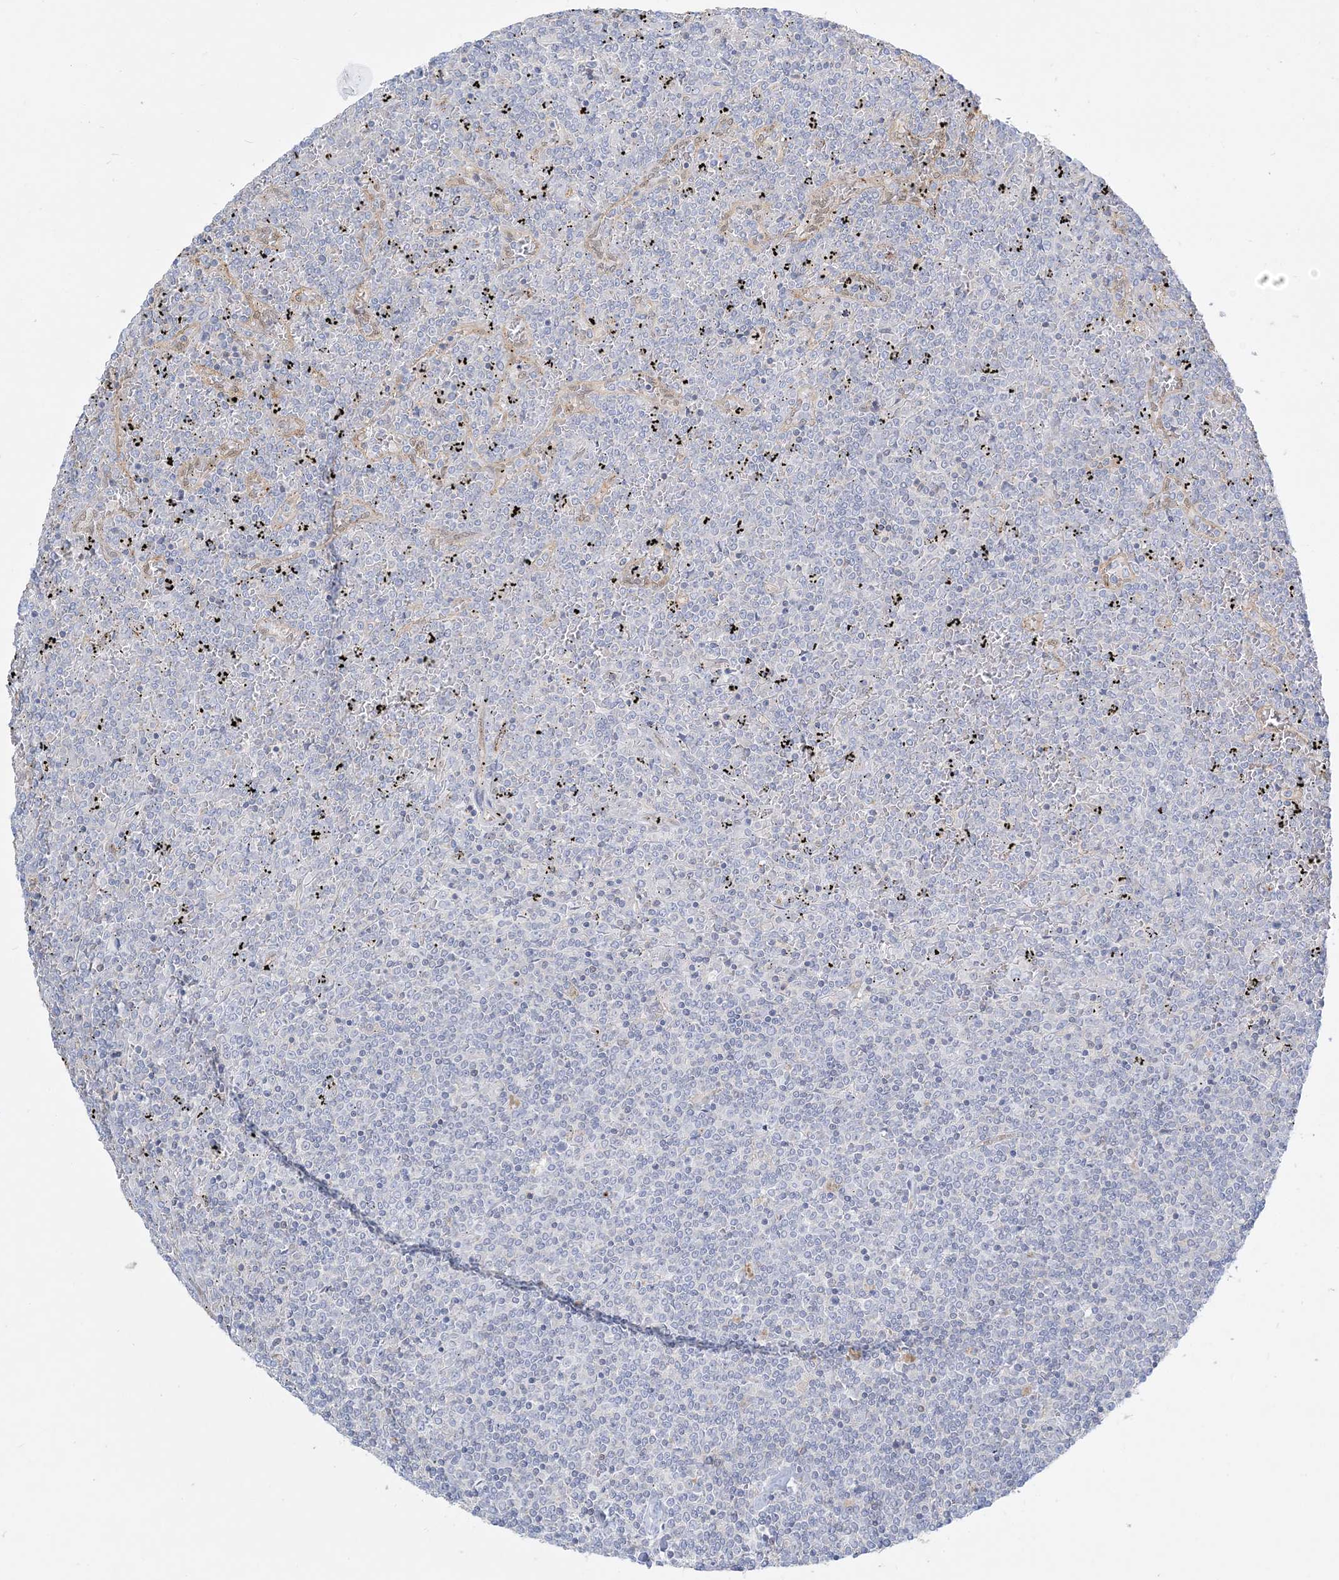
{"staining": {"intensity": "negative", "quantity": "none", "location": "none"}, "tissue": "lymphoma", "cell_type": "Tumor cells", "image_type": "cancer", "snomed": [{"axis": "morphology", "description": "Malignant lymphoma, non-Hodgkin's type, Low grade"}, {"axis": "topography", "description": "Spleen"}], "caption": "Human lymphoma stained for a protein using immunohistochemistry (IHC) reveals no expression in tumor cells.", "gene": "INPP1", "patient": {"sex": "female", "age": 19}}